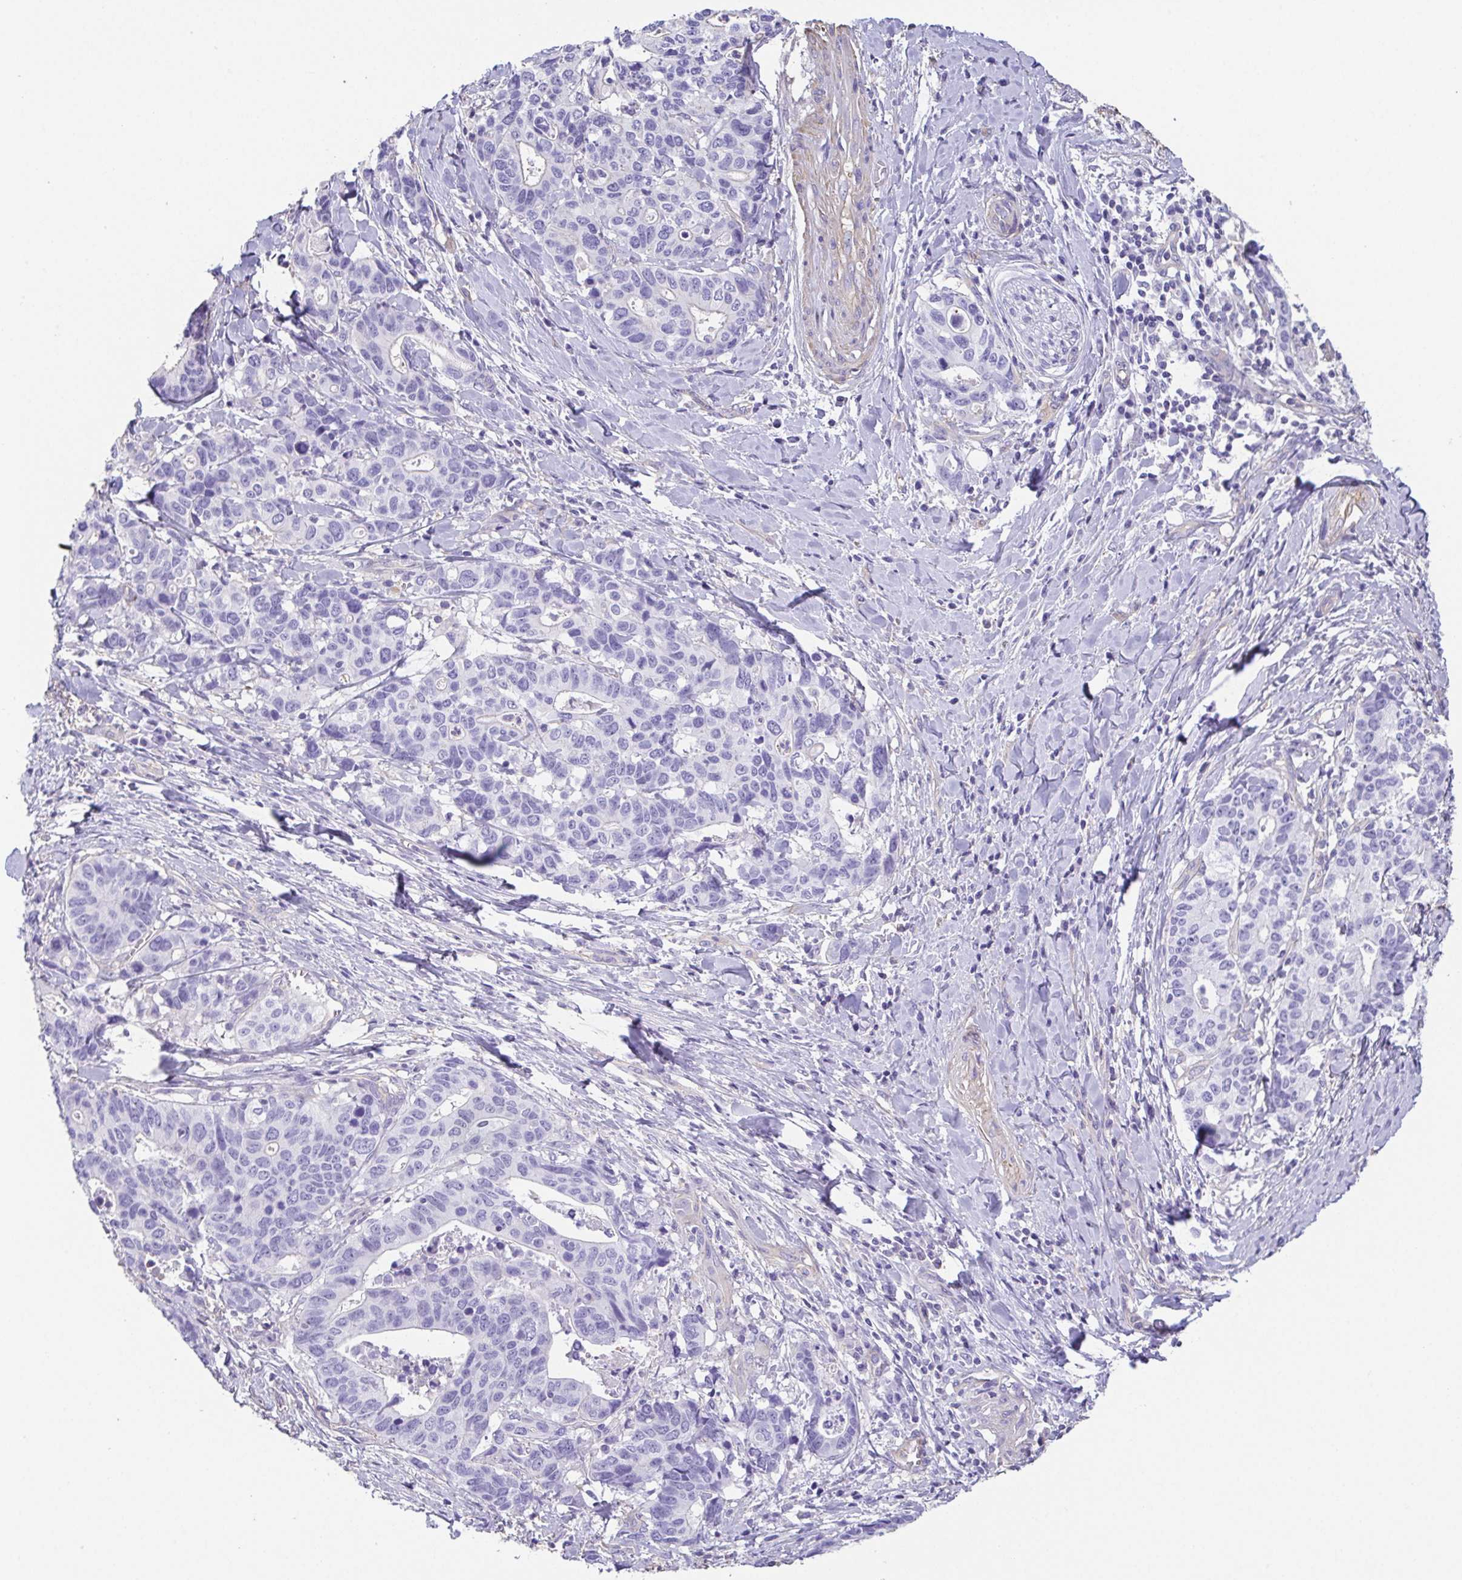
{"staining": {"intensity": "negative", "quantity": "none", "location": "none"}, "tissue": "stomach cancer", "cell_type": "Tumor cells", "image_type": "cancer", "snomed": [{"axis": "morphology", "description": "Adenocarcinoma, NOS"}, {"axis": "topography", "description": "Stomach, upper"}], "caption": "Immunohistochemistry histopathology image of stomach cancer (adenocarcinoma) stained for a protein (brown), which exhibits no staining in tumor cells.", "gene": "MYL6", "patient": {"sex": "female", "age": 67}}